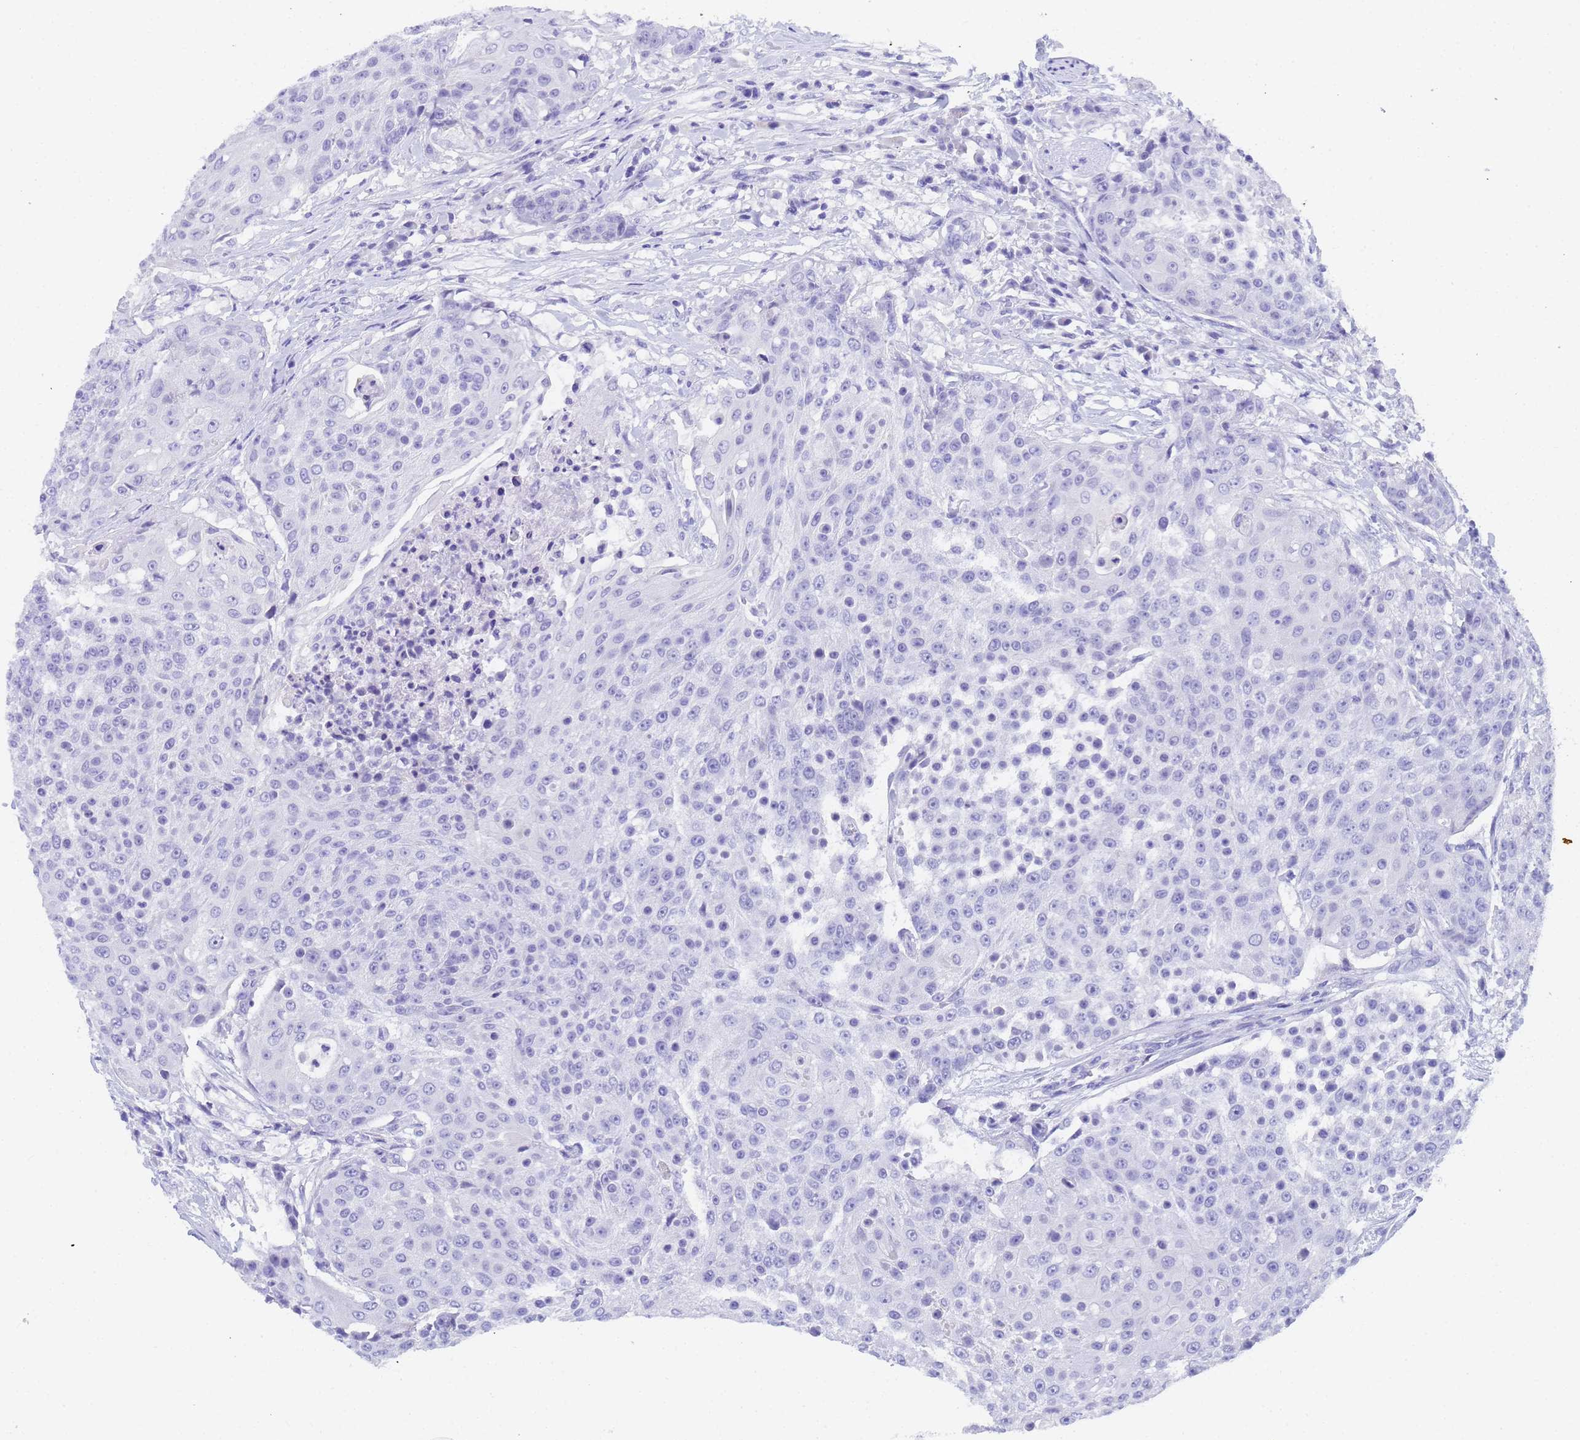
{"staining": {"intensity": "negative", "quantity": "none", "location": "none"}, "tissue": "urothelial cancer", "cell_type": "Tumor cells", "image_type": "cancer", "snomed": [{"axis": "morphology", "description": "Urothelial carcinoma, High grade"}, {"axis": "topography", "description": "Urinary bladder"}], "caption": "This is a histopathology image of immunohistochemistry (IHC) staining of high-grade urothelial carcinoma, which shows no positivity in tumor cells. (Immunohistochemistry (ihc), brightfield microscopy, high magnification).", "gene": "STATH", "patient": {"sex": "female", "age": 63}}